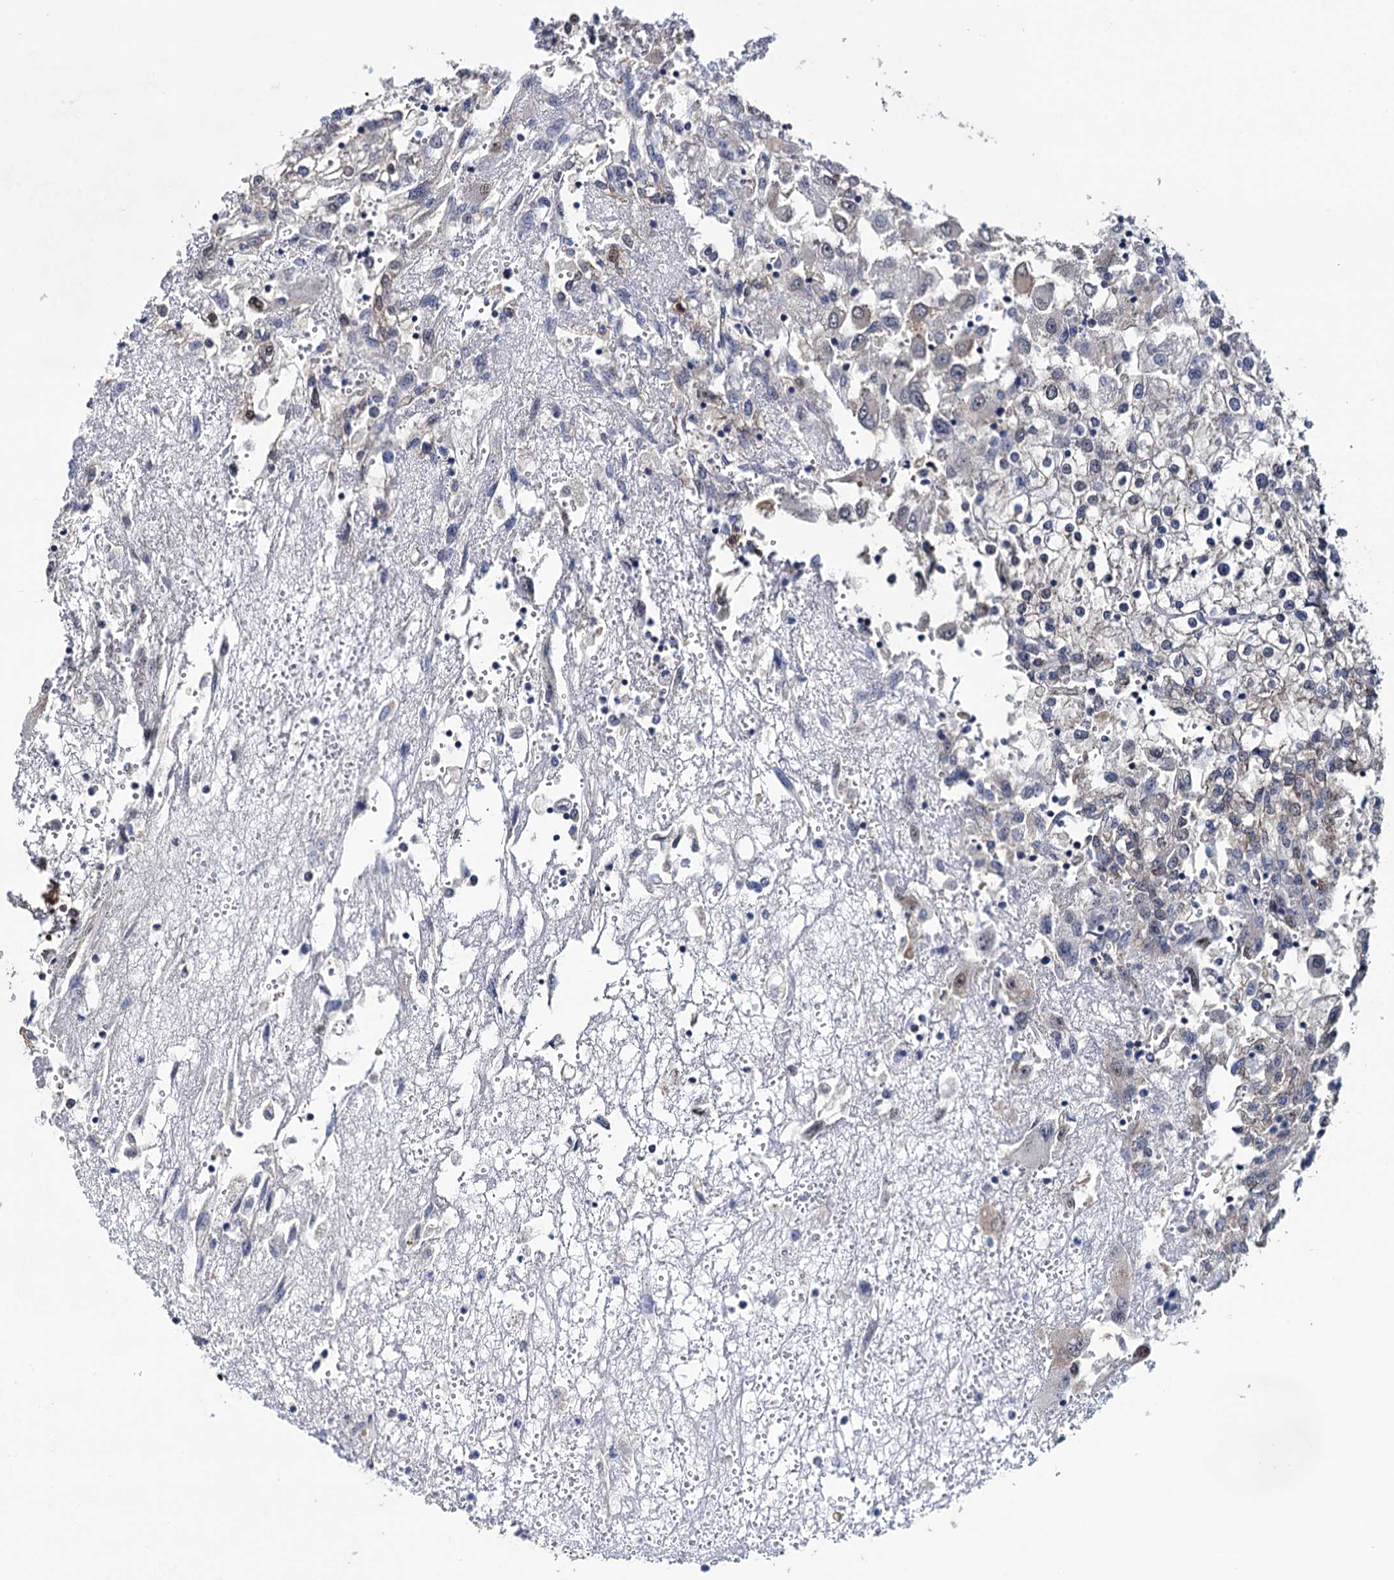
{"staining": {"intensity": "negative", "quantity": "none", "location": "none"}, "tissue": "renal cancer", "cell_type": "Tumor cells", "image_type": "cancer", "snomed": [{"axis": "morphology", "description": "Adenocarcinoma, NOS"}, {"axis": "topography", "description": "Kidney"}], "caption": "Renal adenocarcinoma was stained to show a protein in brown. There is no significant expression in tumor cells.", "gene": "EYA4", "patient": {"sex": "female", "age": 52}}